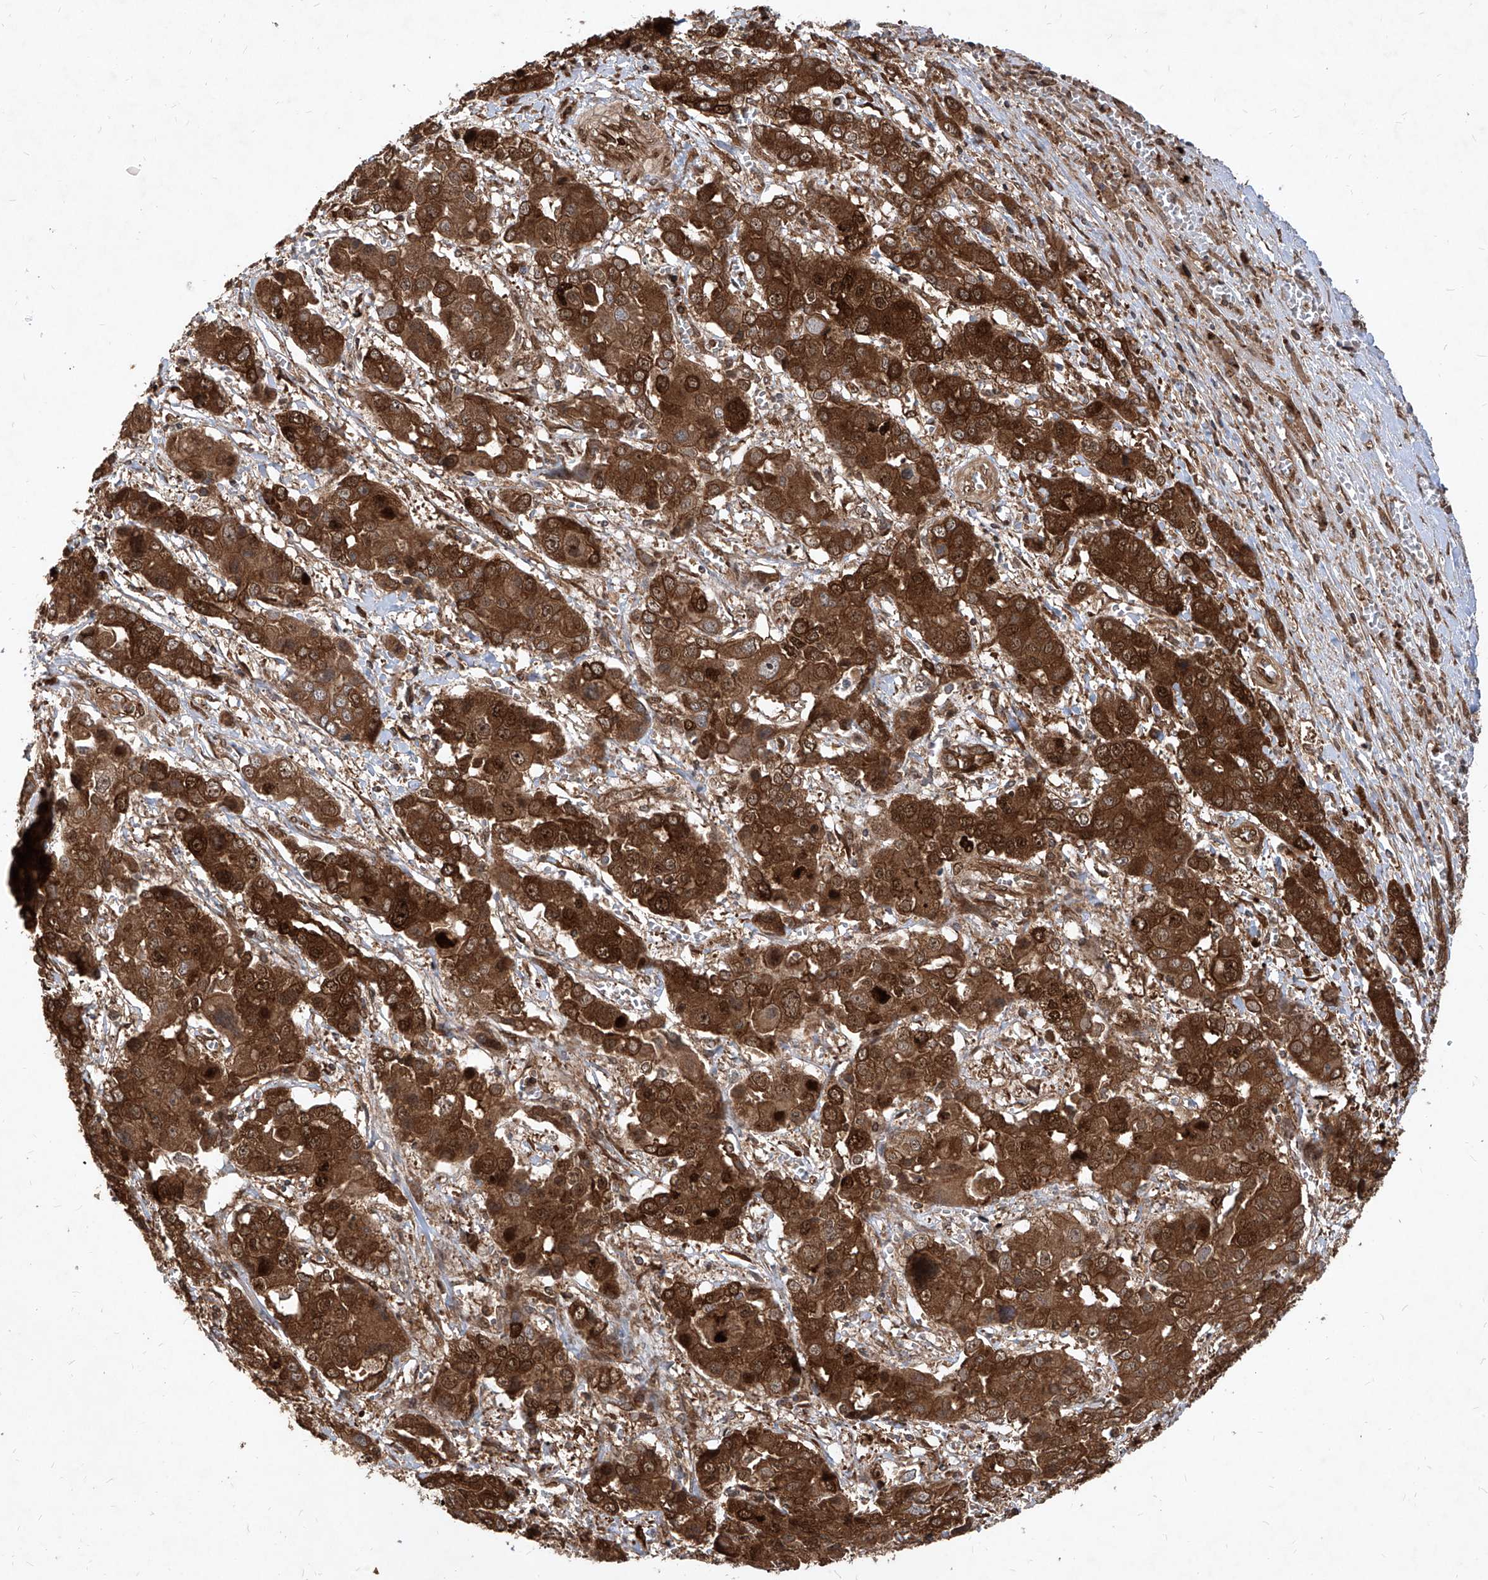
{"staining": {"intensity": "strong", "quantity": ">75%", "location": "cytoplasmic/membranous,nuclear"}, "tissue": "liver cancer", "cell_type": "Tumor cells", "image_type": "cancer", "snomed": [{"axis": "morphology", "description": "Cholangiocarcinoma"}, {"axis": "topography", "description": "Liver"}], "caption": "Brown immunohistochemical staining in human liver cancer (cholangiocarcinoma) shows strong cytoplasmic/membranous and nuclear staining in approximately >75% of tumor cells.", "gene": "MAGED2", "patient": {"sex": "male", "age": 67}}